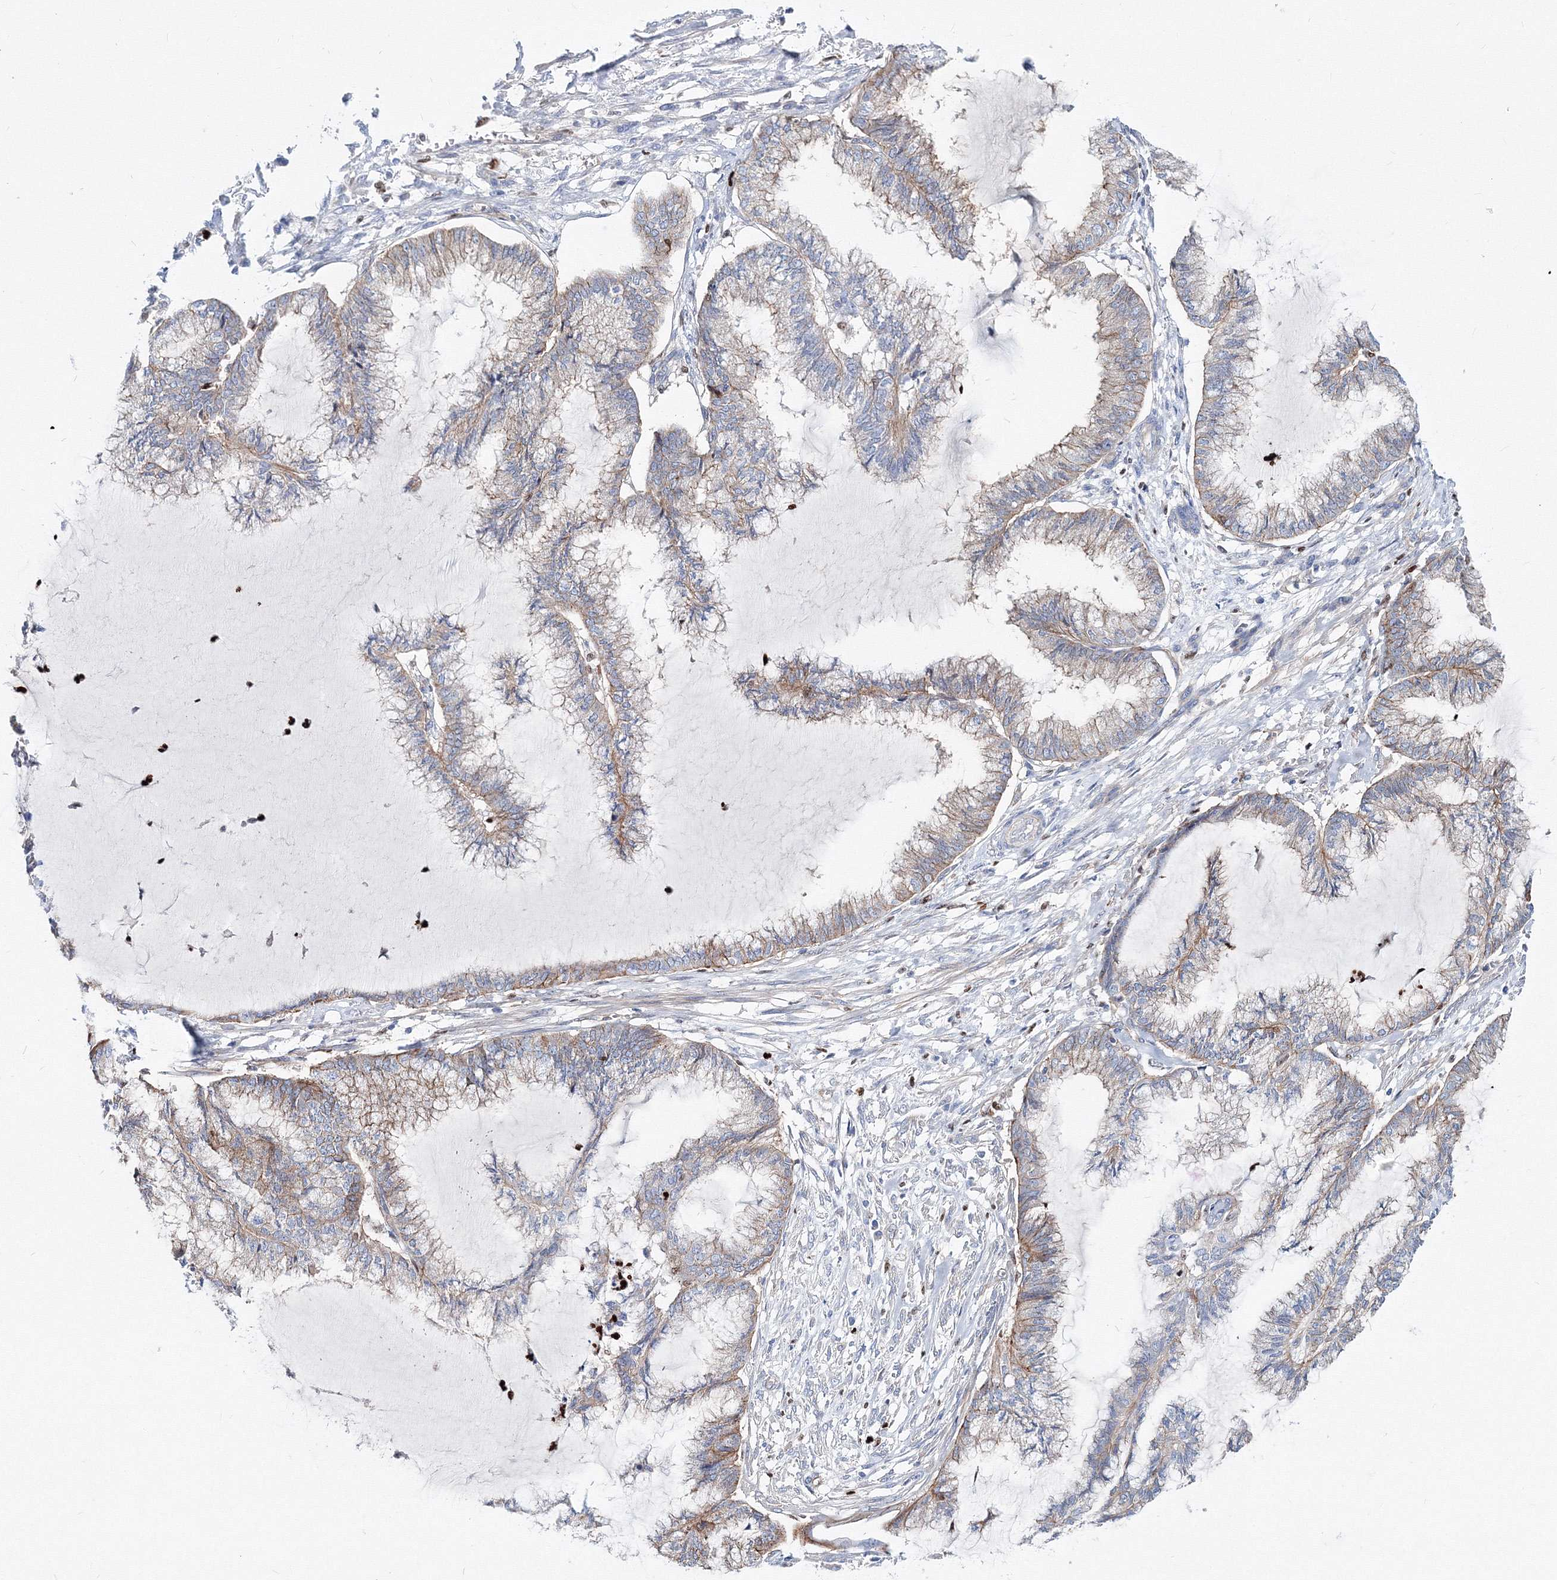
{"staining": {"intensity": "weak", "quantity": "25%-75%", "location": "cytoplasmic/membranous"}, "tissue": "endometrial cancer", "cell_type": "Tumor cells", "image_type": "cancer", "snomed": [{"axis": "morphology", "description": "Adenocarcinoma, NOS"}, {"axis": "topography", "description": "Endometrium"}], "caption": "A micrograph showing weak cytoplasmic/membranous staining in approximately 25%-75% of tumor cells in adenocarcinoma (endometrial), as visualized by brown immunohistochemical staining.", "gene": "C11orf52", "patient": {"sex": "female", "age": 86}}